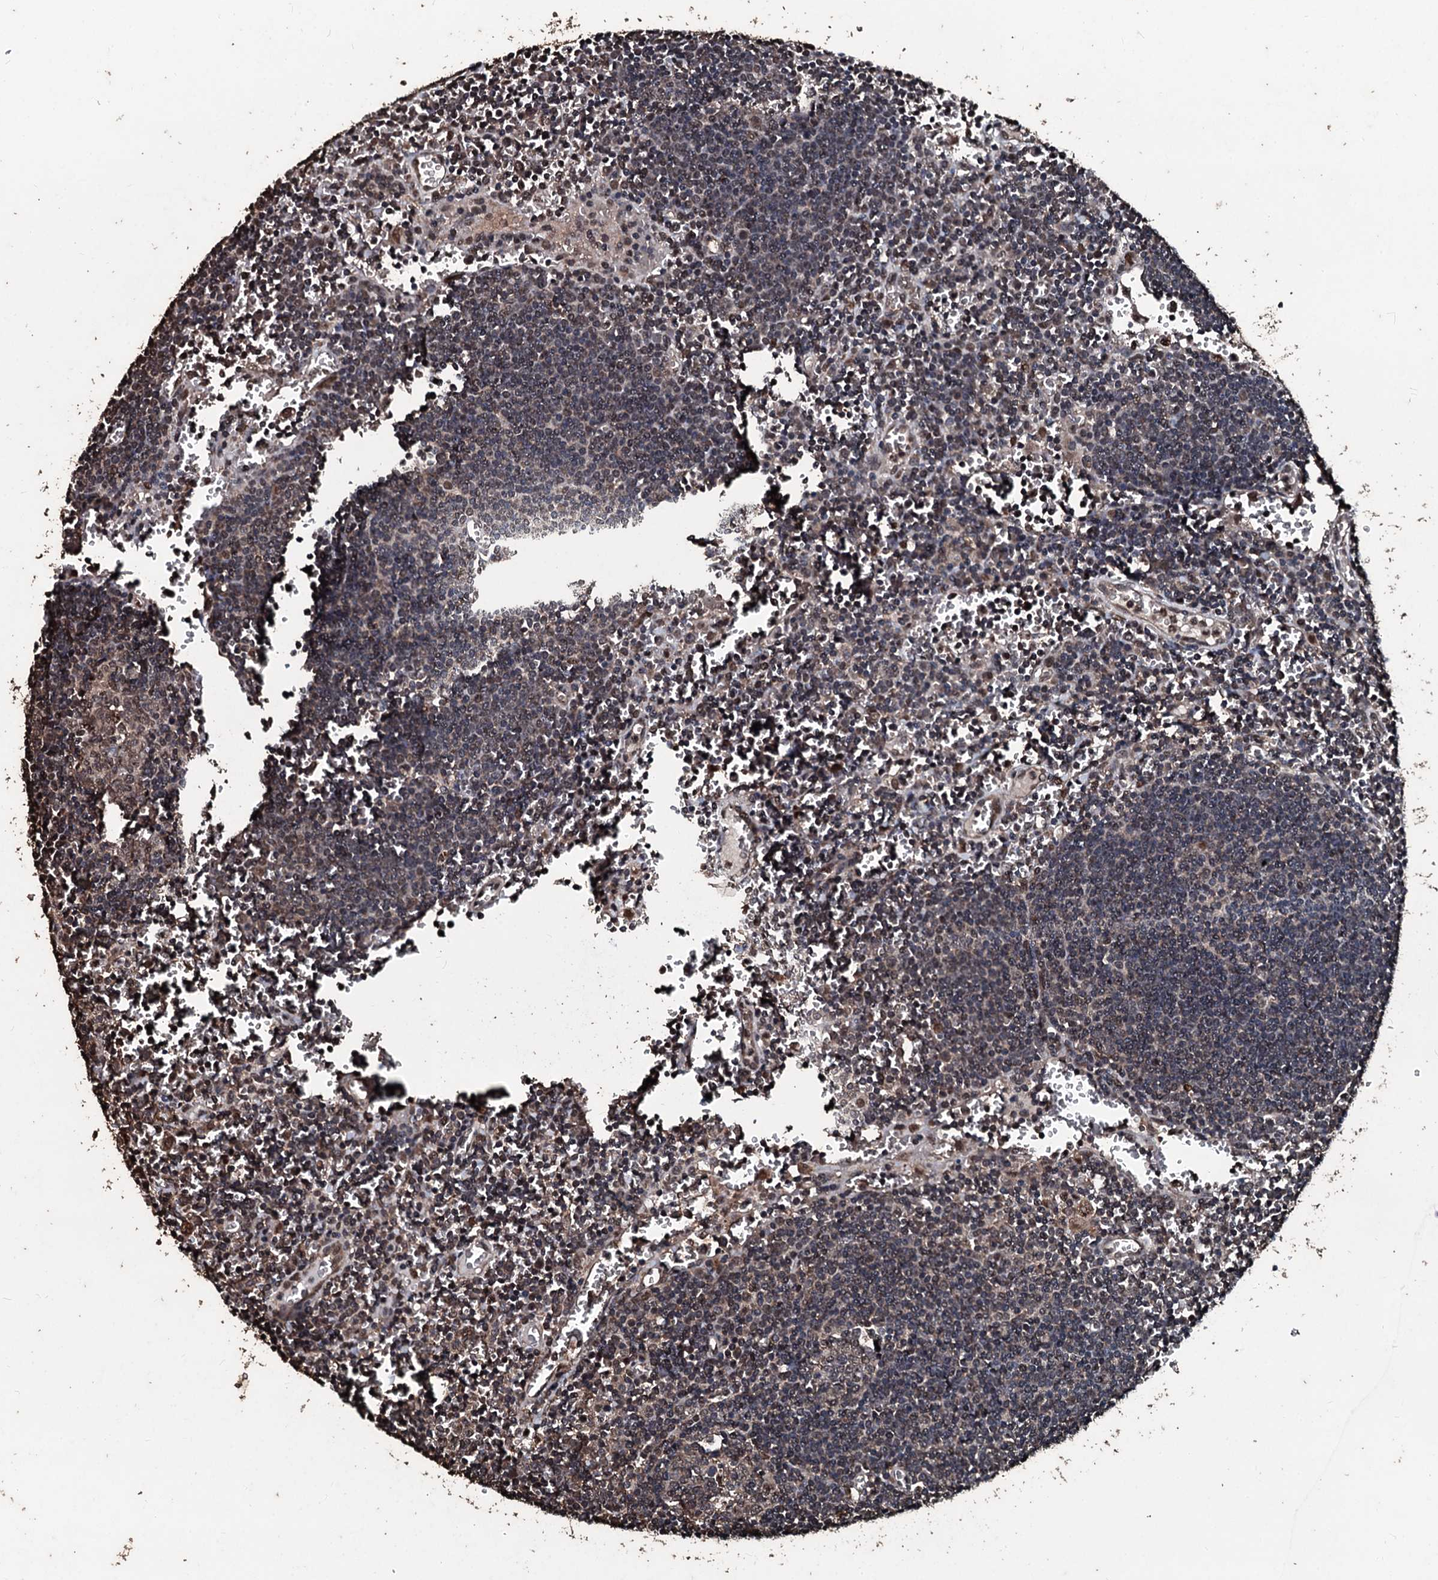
{"staining": {"intensity": "weak", "quantity": "25%-75%", "location": "cytoplasmic/membranous,nuclear"}, "tissue": "lymph node", "cell_type": "Non-germinal center cells", "image_type": "normal", "snomed": [{"axis": "morphology", "description": "Normal tissue, NOS"}, {"axis": "topography", "description": "Lymph node"}], "caption": "Brown immunohistochemical staining in unremarkable lymph node displays weak cytoplasmic/membranous,nuclear staining in about 25%-75% of non-germinal center cells.", "gene": "FAAP24", "patient": {"sex": "female", "age": 73}}